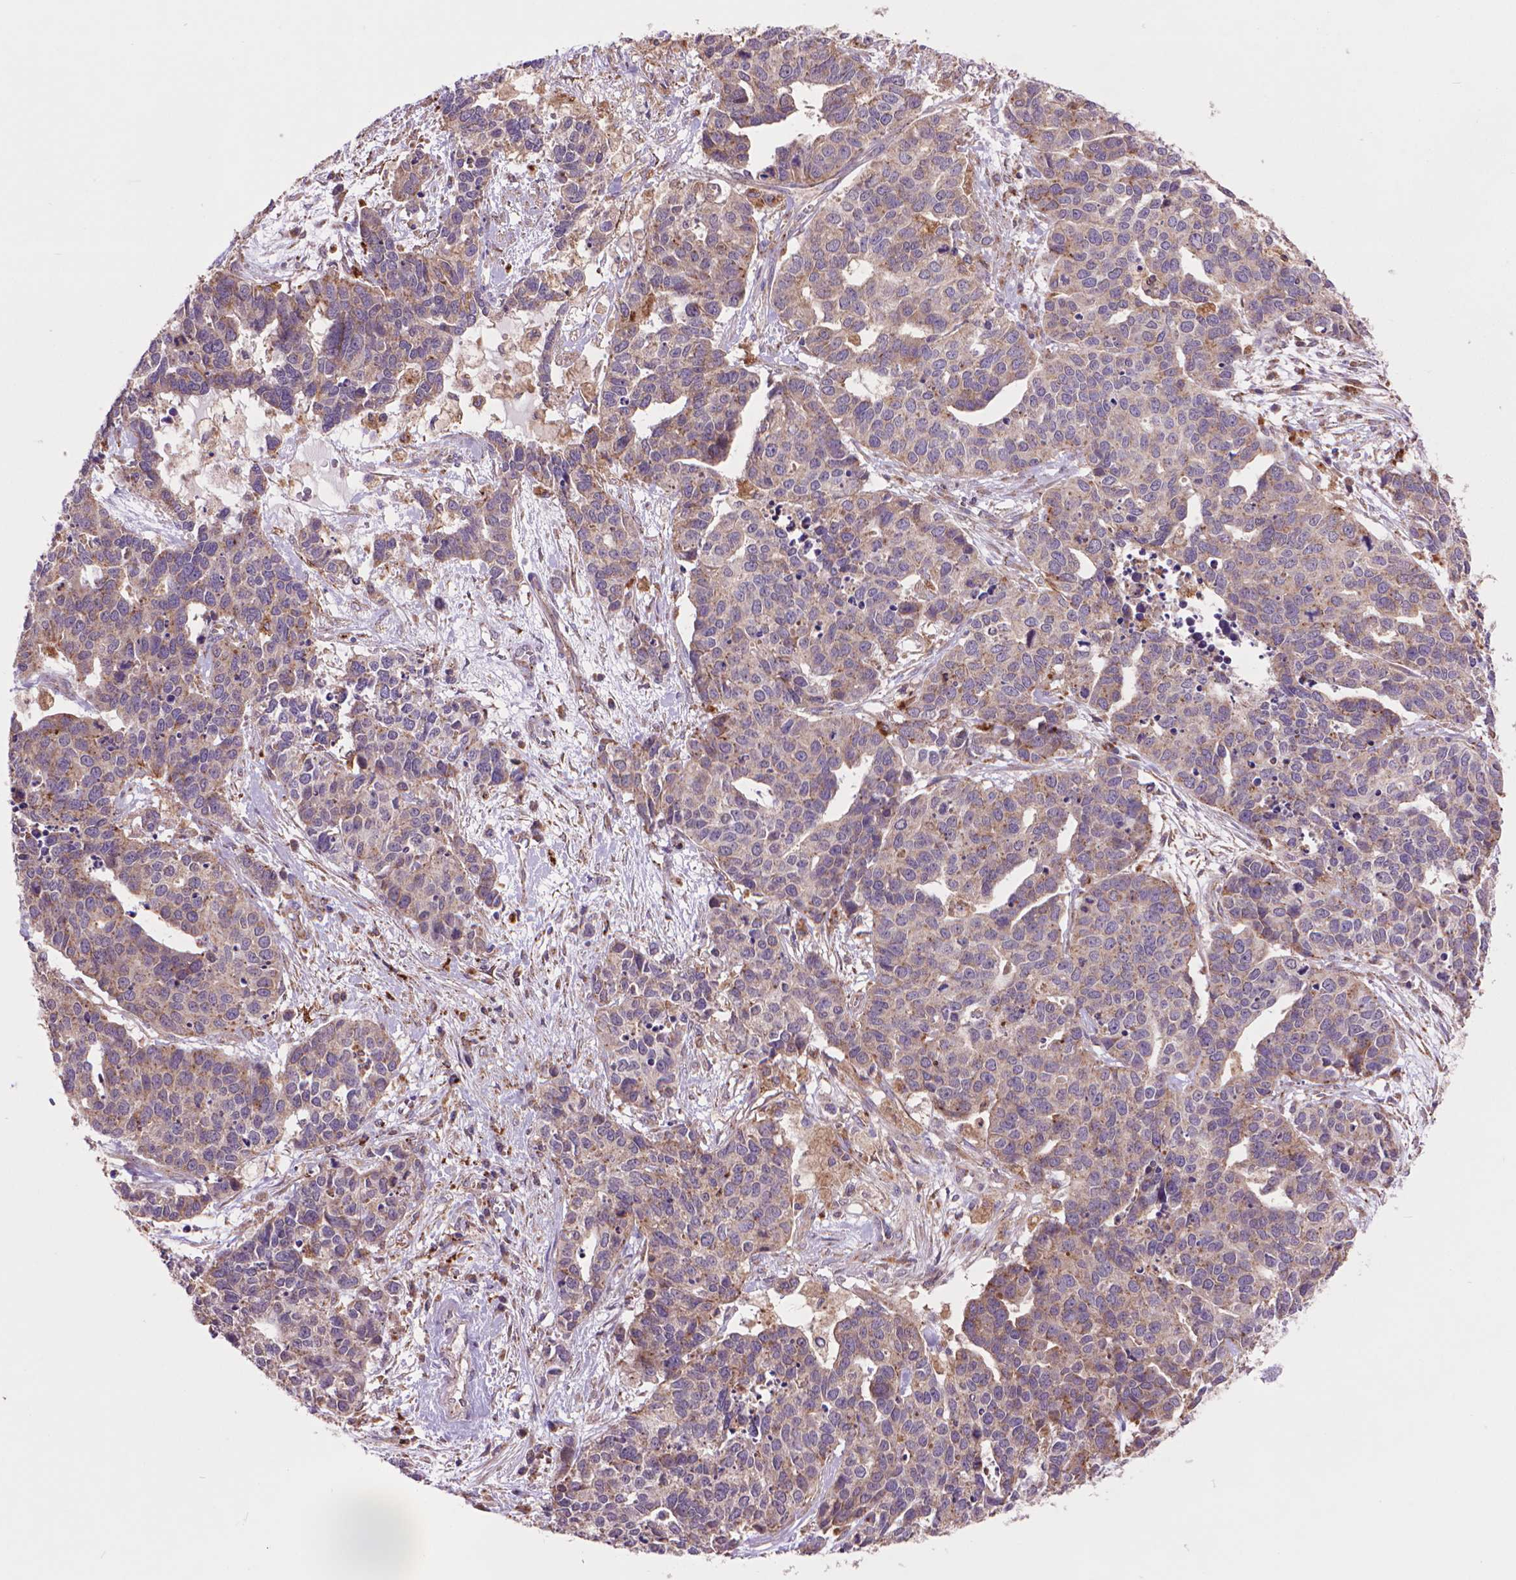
{"staining": {"intensity": "weak", "quantity": ">75%", "location": "cytoplasmic/membranous"}, "tissue": "ovarian cancer", "cell_type": "Tumor cells", "image_type": "cancer", "snomed": [{"axis": "morphology", "description": "Carcinoma, endometroid"}, {"axis": "topography", "description": "Ovary"}], "caption": "Immunohistochemical staining of ovarian cancer (endometroid carcinoma) displays low levels of weak cytoplasmic/membranous expression in approximately >75% of tumor cells.", "gene": "GLB1", "patient": {"sex": "female", "age": 65}}